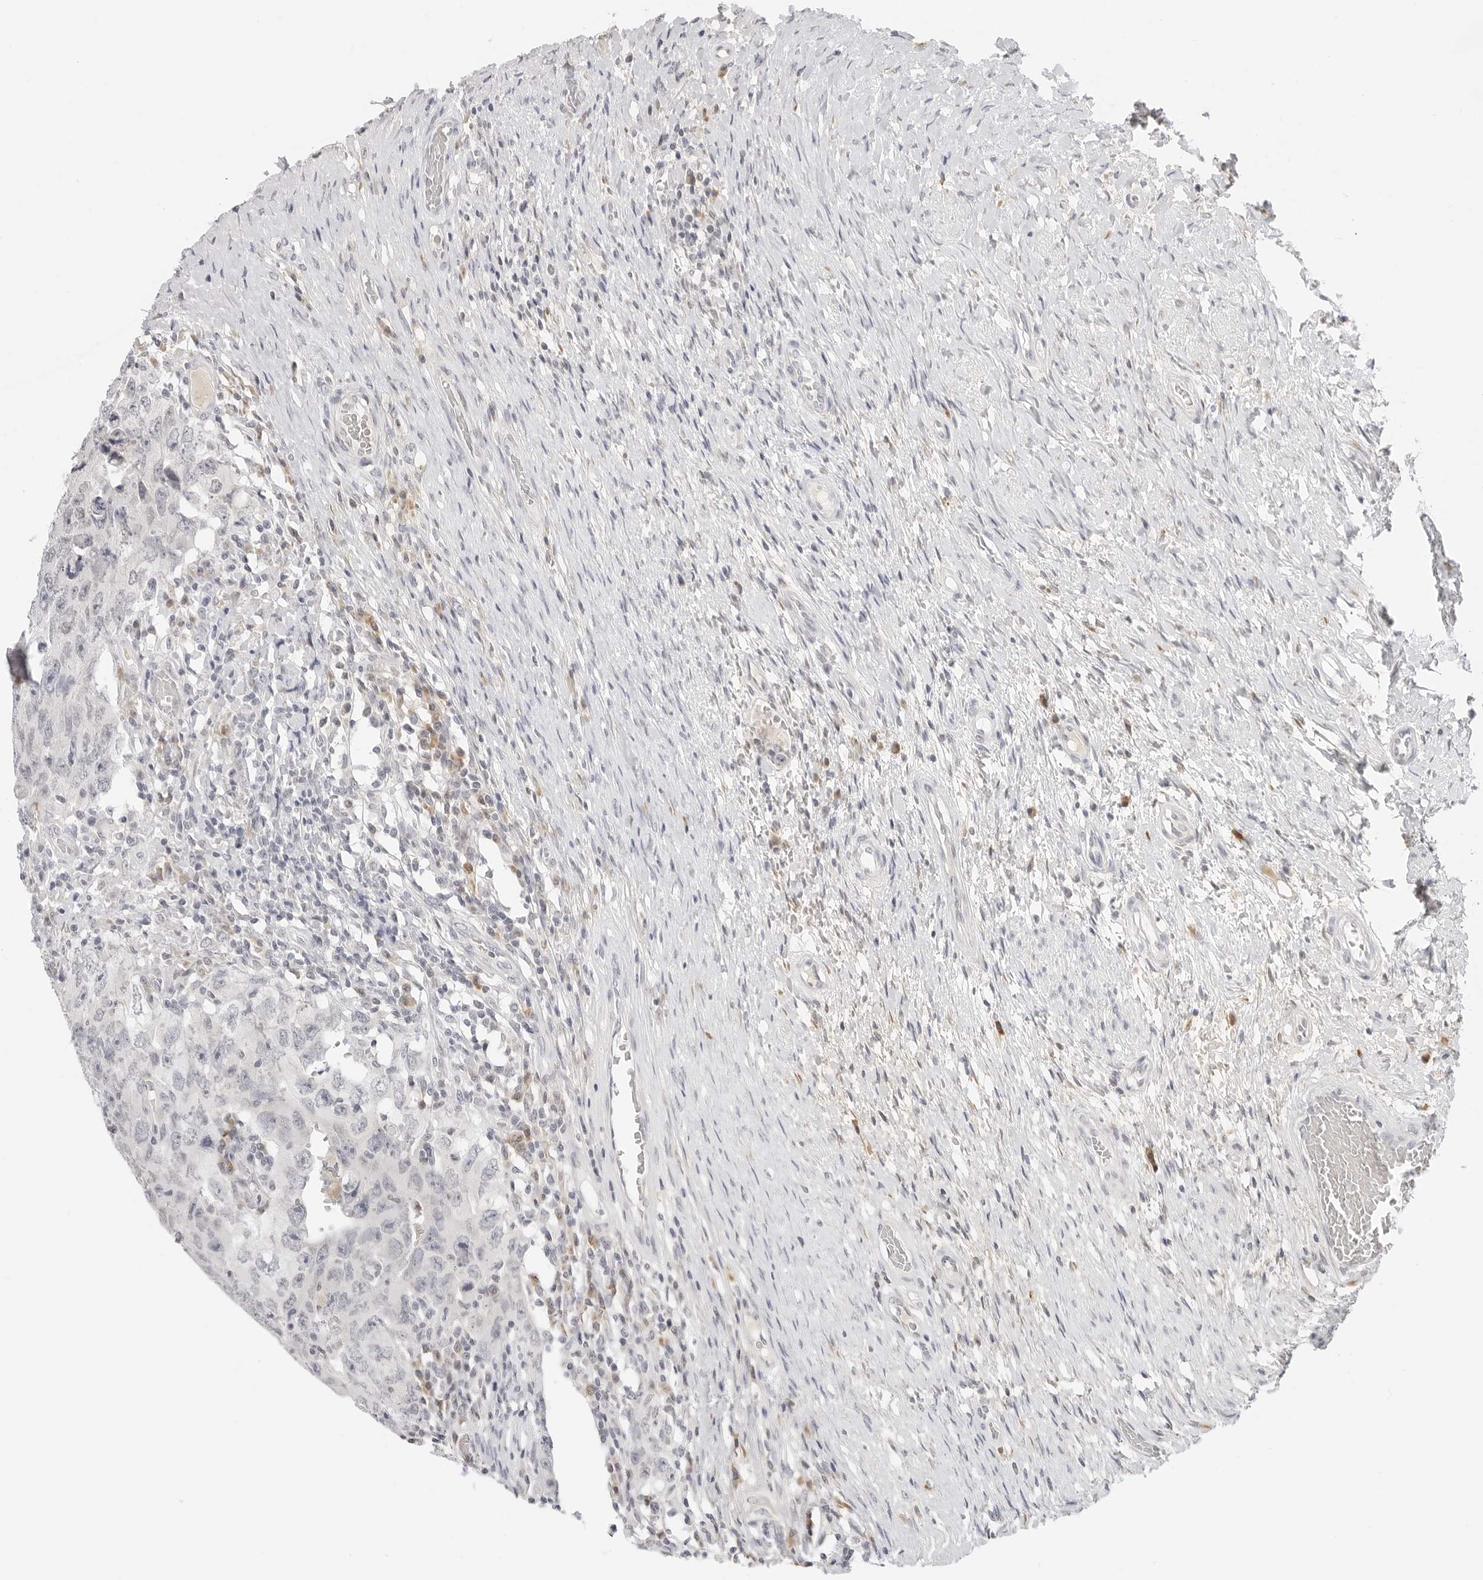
{"staining": {"intensity": "negative", "quantity": "none", "location": "none"}, "tissue": "testis cancer", "cell_type": "Tumor cells", "image_type": "cancer", "snomed": [{"axis": "morphology", "description": "Carcinoma, Embryonal, NOS"}, {"axis": "topography", "description": "Testis"}], "caption": "The IHC image has no significant staining in tumor cells of testis cancer (embryonal carcinoma) tissue.", "gene": "EDN2", "patient": {"sex": "male", "age": 26}}